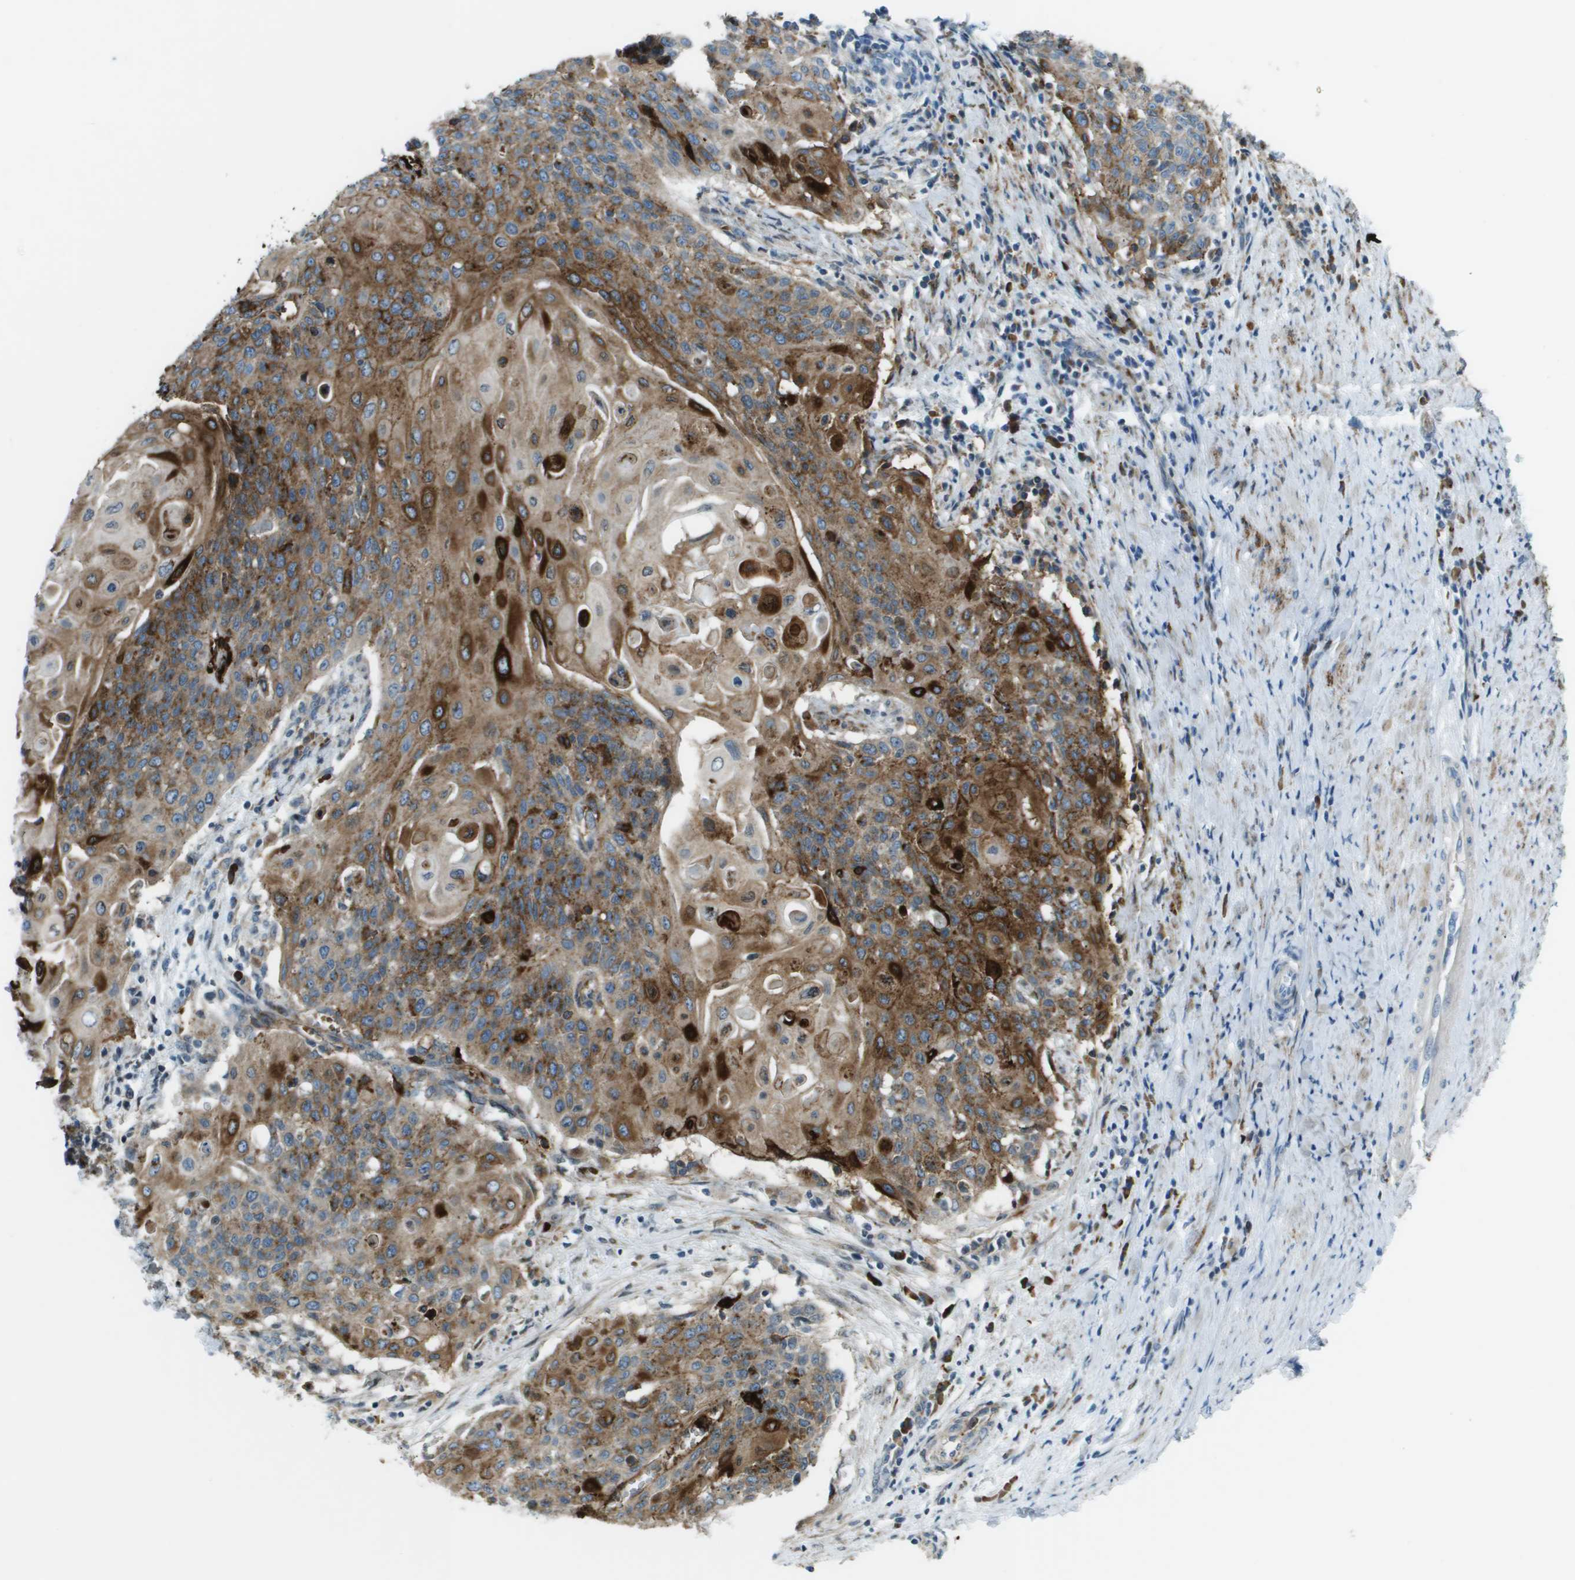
{"staining": {"intensity": "moderate", "quantity": ">75%", "location": "cytoplasmic/membranous"}, "tissue": "cervical cancer", "cell_type": "Tumor cells", "image_type": "cancer", "snomed": [{"axis": "morphology", "description": "Squamous cell carcinoma, NOS"}, {"axis": "topography", "description": "Cervix"}], "caption": "A brown stain highlights moderate cytoplasmic/membranous expression of a protein in cervical cancer tumor cells.", "gene": "SDC1", "patient": {"sex": "female", "age": 39}}